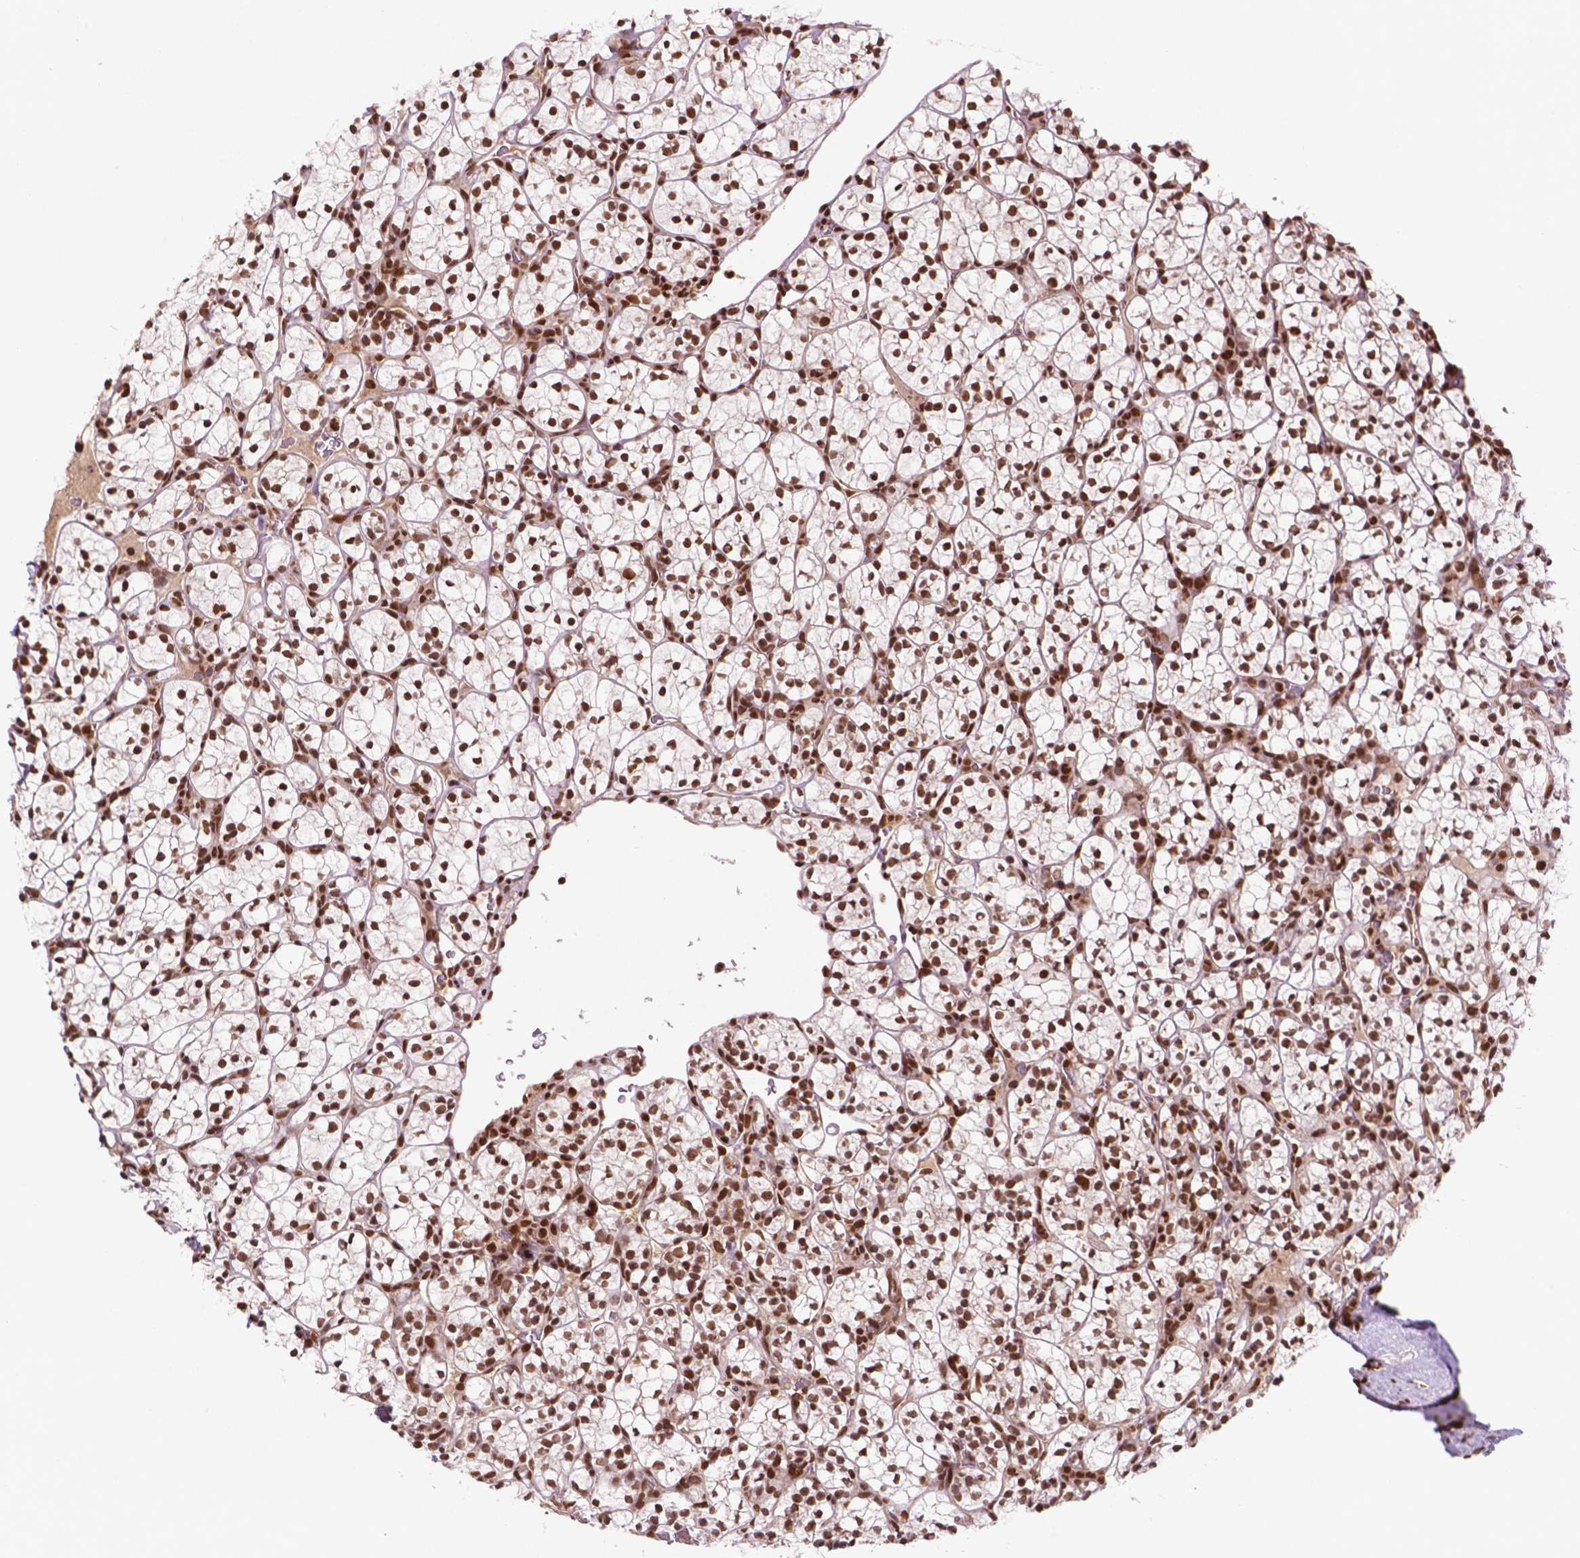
{"staining": {"intensity": "strong", "quantity": ">75%", "location": "nuclear"}, "tissue": "renal cancer", "cell_type": "Tumor cells", "image_type": "cancer", "snomed": [{"axis": "morphology", "description": "Adenocarcinoma, NOS"}, {"axis": "topography", "description": "Kidney"}], "caption": "Renal cancer (adenocarcinoma) tissue displays strong nuclear staining in approximately >75% of tumor cells", "gene": "SIRT6", "patient": {"sex": "female", "age": 89}}